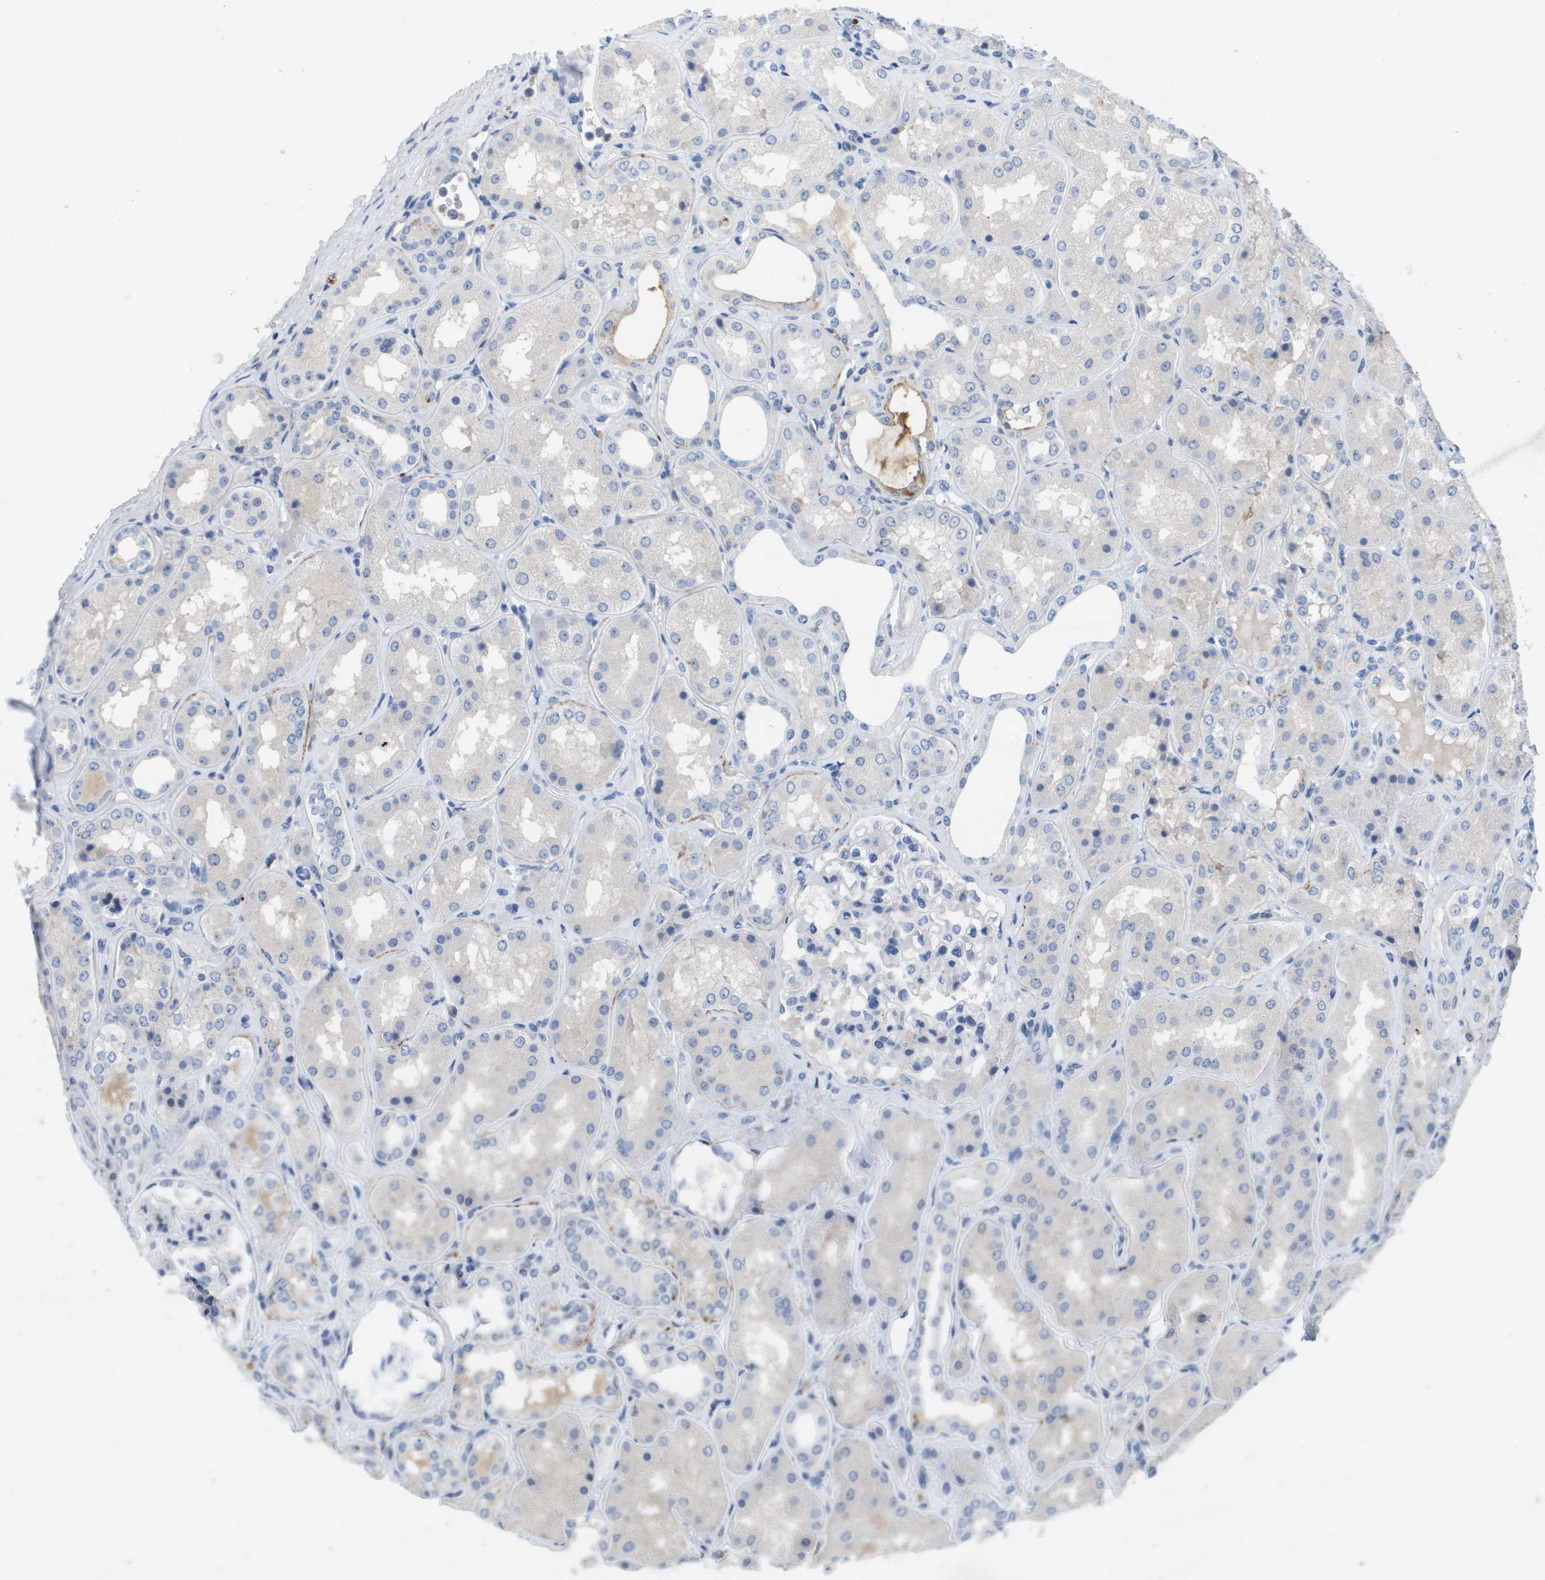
{"staining": {"intensity": "negative", "quantity": "none", "location": "none"}, "tissue": "kidney", "cell_type": "Cells in glomeruli", "image_type": "normal", "snomed": [{"axis": "morphology", "description": "Normal tissue, NOS"}, {"axis": "topography", "description": "Kidney"}], "caption": "This is a image of immunohistochemistry (IHC) staining of normal kidney, which shows no positivity in cells in glomeruli.", "gene": "LIPG", "patient": {"sex": "female", "age": 56}}